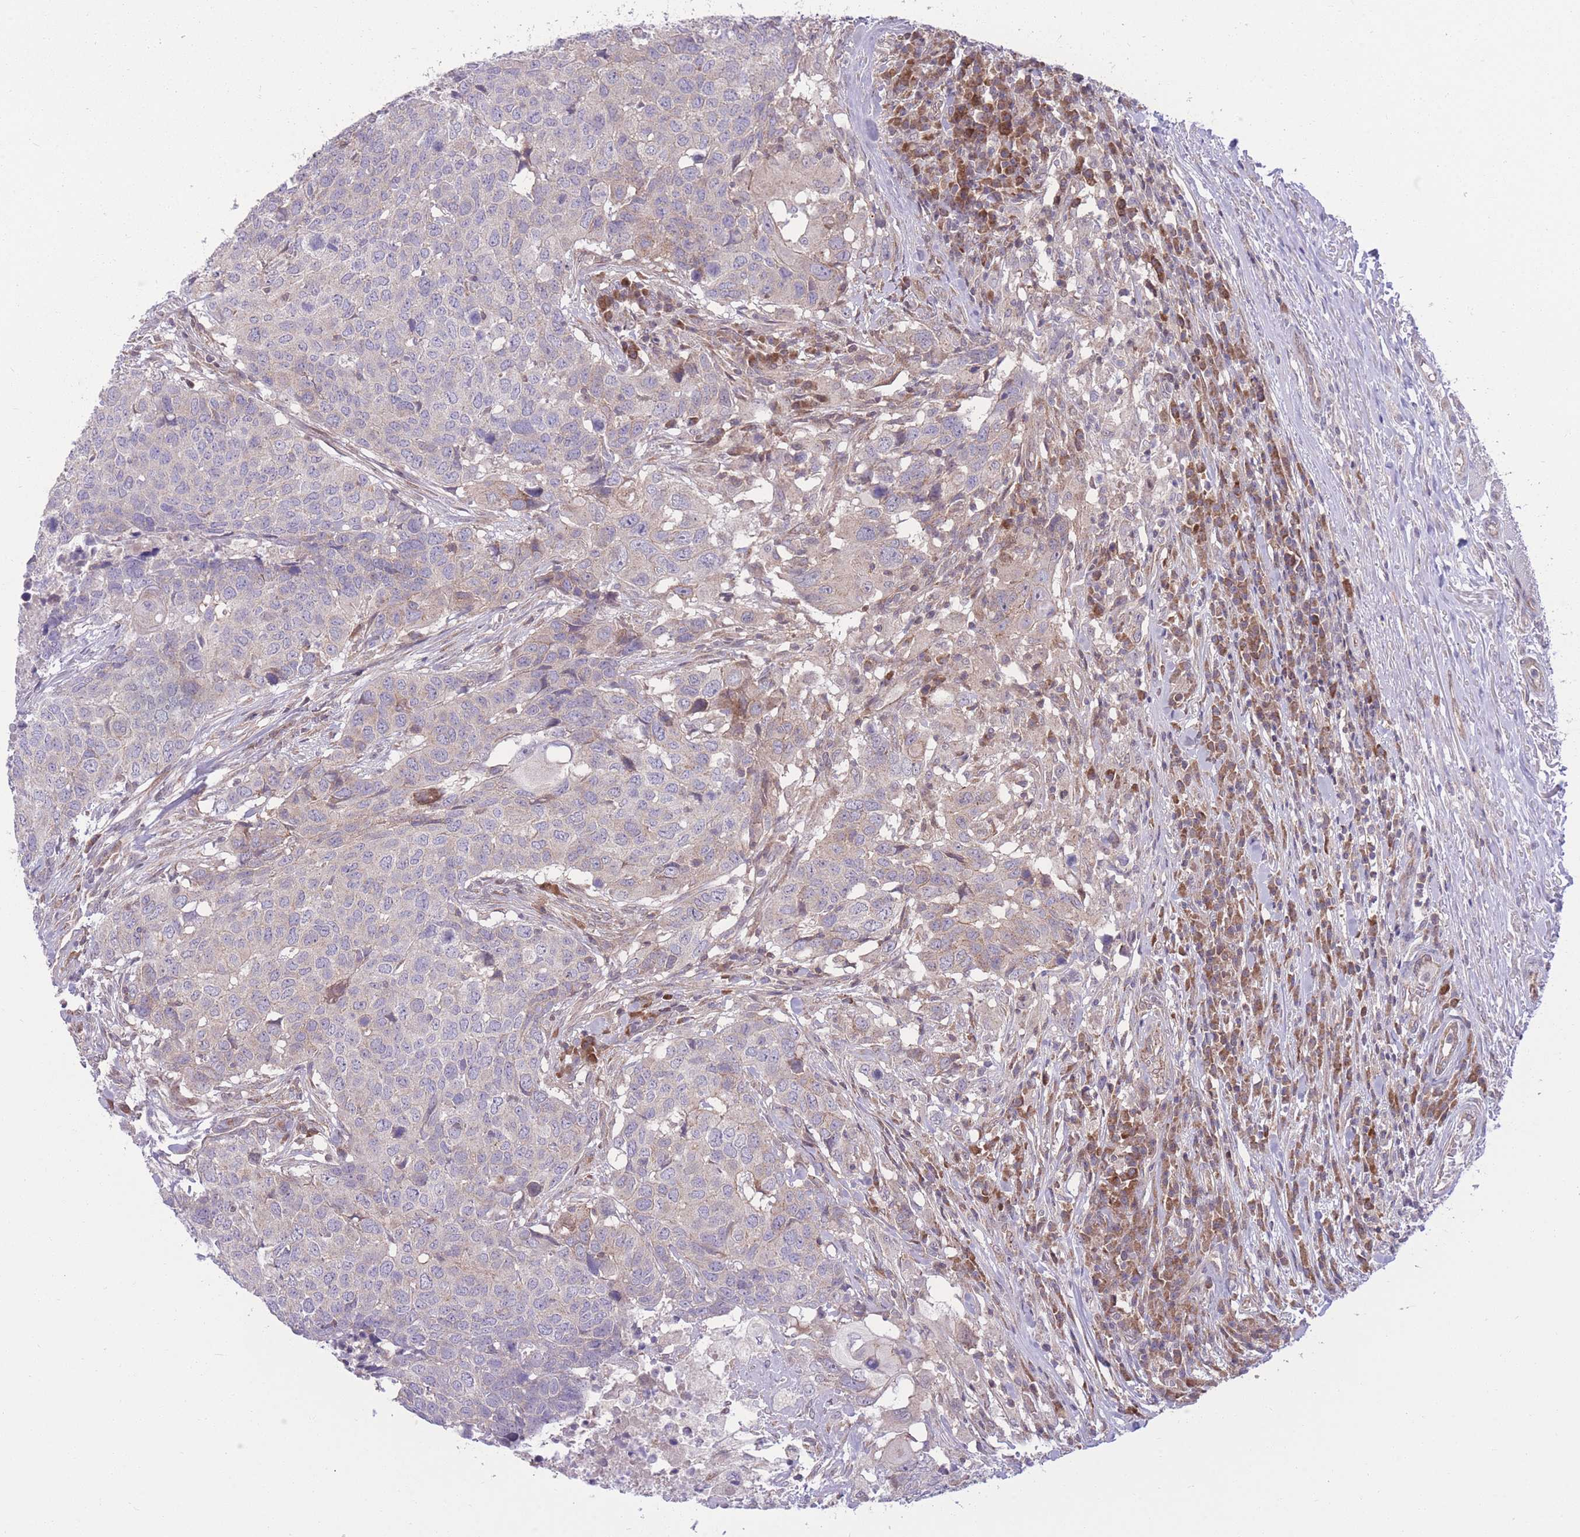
{"staining": {"intensity": "negative", "quantity": "none", "location": "none"}, "tissue": "head and neck cancer", "cell_type": "Tumor cells", "image_type": "cancer", "snomed": [{"axis": "morphology", "description": "Normal tissue, NOS"}, {"axis": "morphology", "description": "Squamous cell carcinoma, NOS"}, {"axis": "topography", "description": "Skeletal muscle"}, {"axis": "topography", "description": "Vascular tissue"}, {"axis": "topography", "description": "Peripheral nerve tissue"}, {"axis": "topography", "description": "Head-Neck"}], "caption": "Tumor cells show no significant protein staining in head and neck squamous cell carcinoma.", "gene": "RIC8A", "patient": {"sex": "male", "age": 66}}